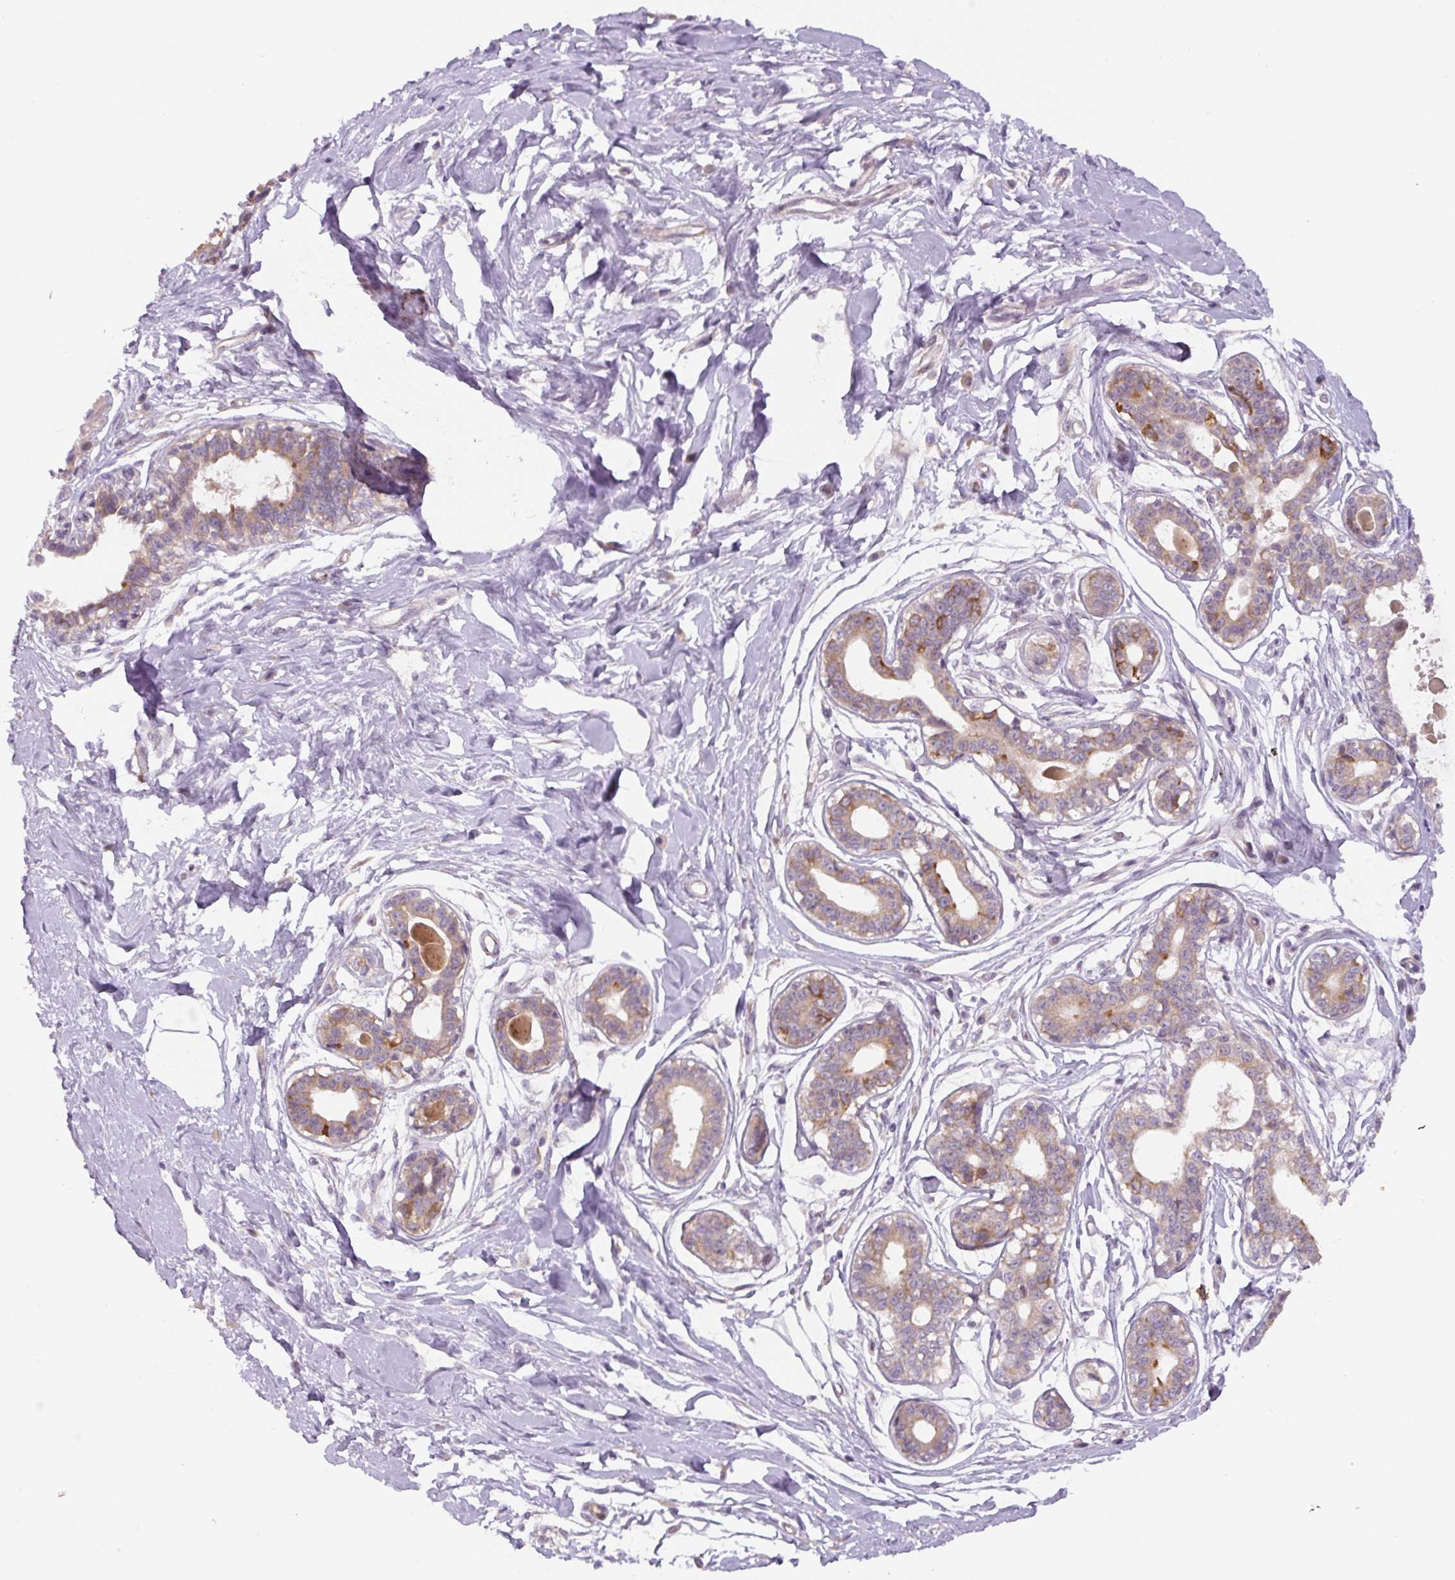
{"staining": {"intensity": "negative", "quantity": "none", "location": "none"}, "tissue": "breast", "cell_type": "Adipocytes", "image_type": "normal", "snomed": [{"axis": "morphology", "description": "Normal tissue, NOS"}, {"axis": "topography", "description": "Breast"}], "caption": "High power microscopy image of an IHC micrograph of benign breast, revealing no significant positivity in adipocytes. (Stains: DAB IHC with hematoxylin counter stain, Microscopy: brightfield microscopy at high magnification).", "gene": "YIF1B", "patient": {"sex": "female", "age": 45}}